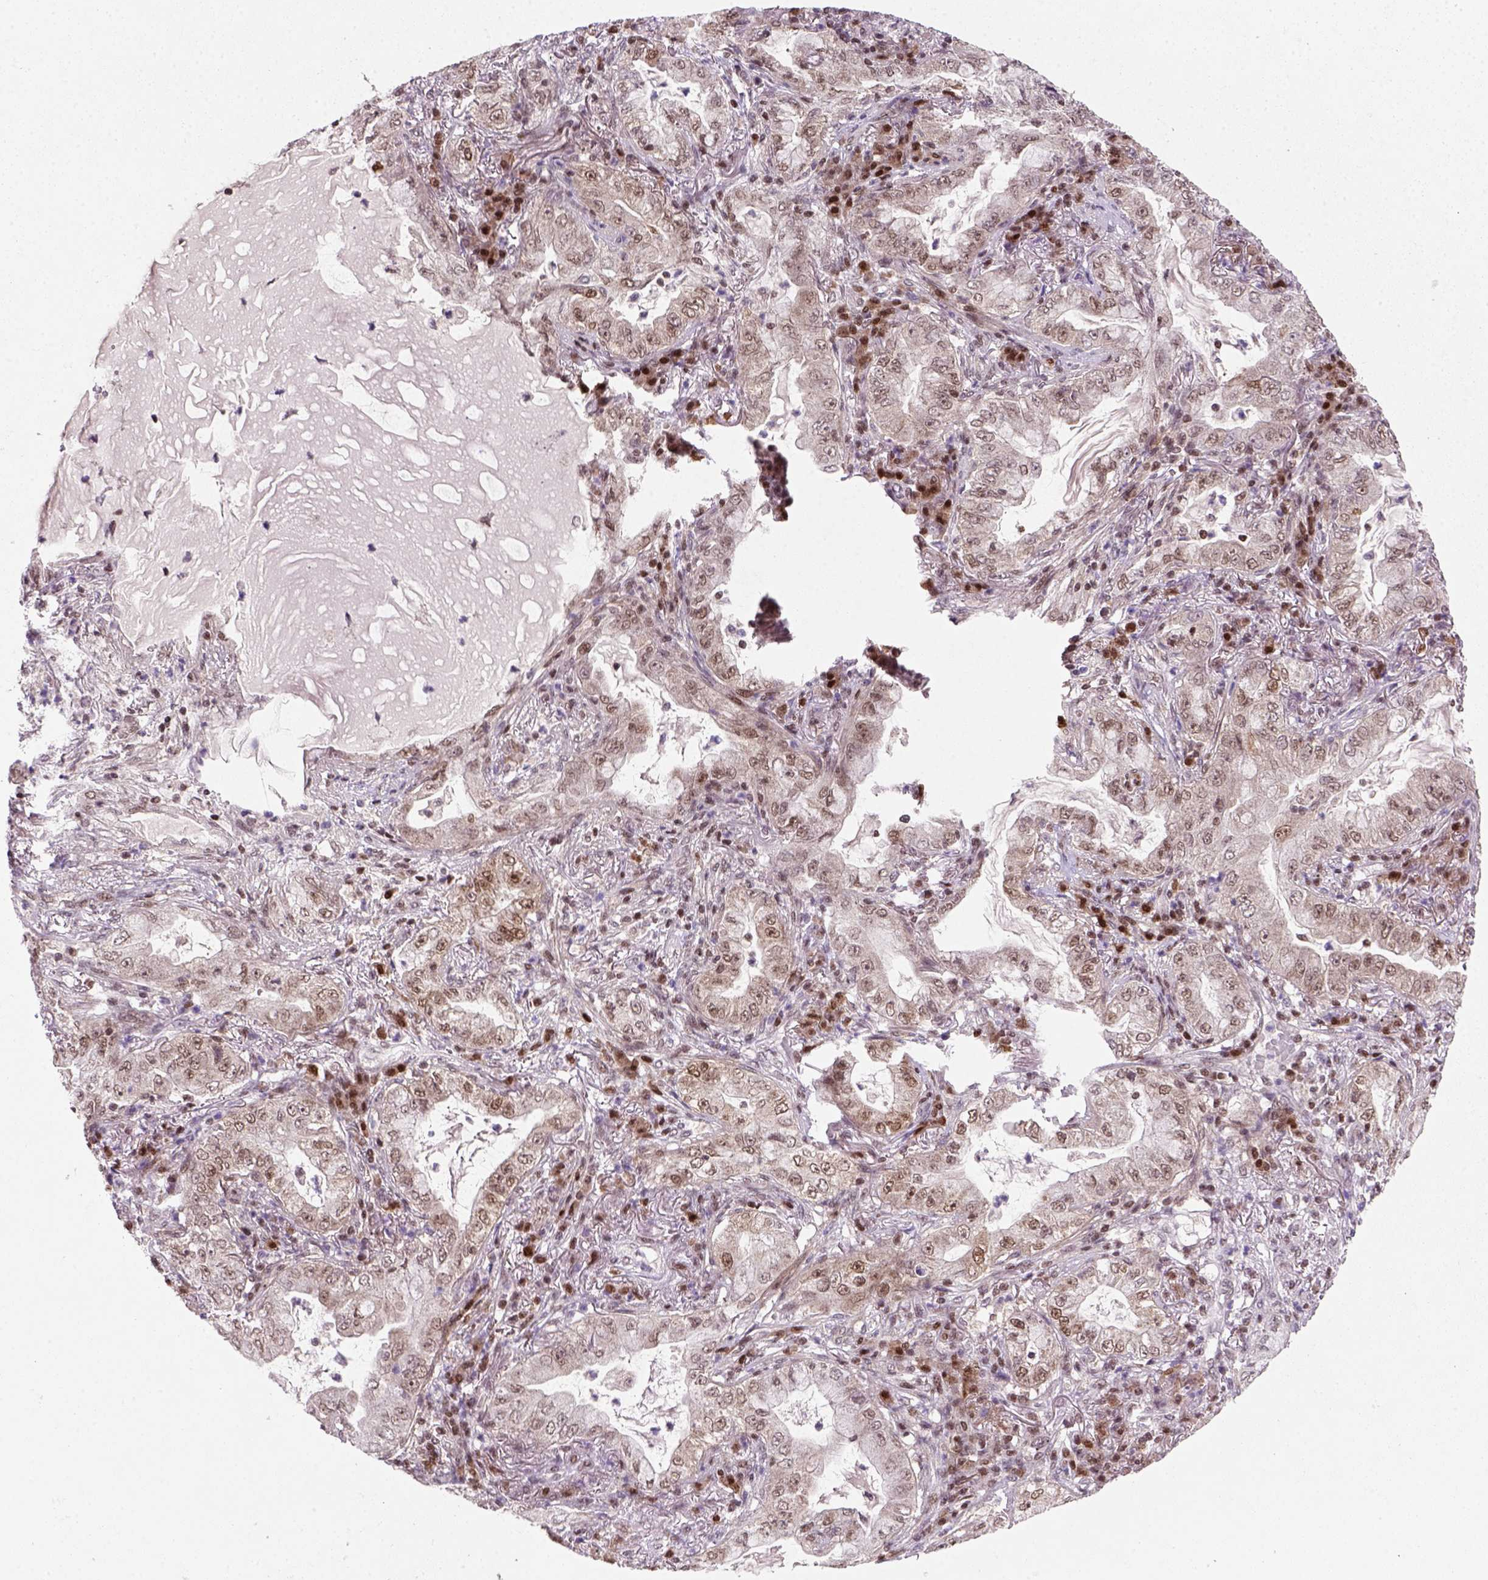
{"staining": {"intensity": "weak", "quantity": ">75%", "location": "nuclear"}, "tissue": "lung cancer", "cell_type": "Tumor cells", "image_type": "cancer", "snomed": [{"axis": "morphology", "description": "Adenocarcinoma, NOS"}, {"axis": "topography", "description": "Lung"}], "caption": "A high-resolution micrograph shows immunohistochemistry staining of adenocarcinoma (lung), which reveals weak nuclear staining in about >75% of tumor cells.", "gene": "MGMT", "patient": {"sex": "female", "age": 73}}